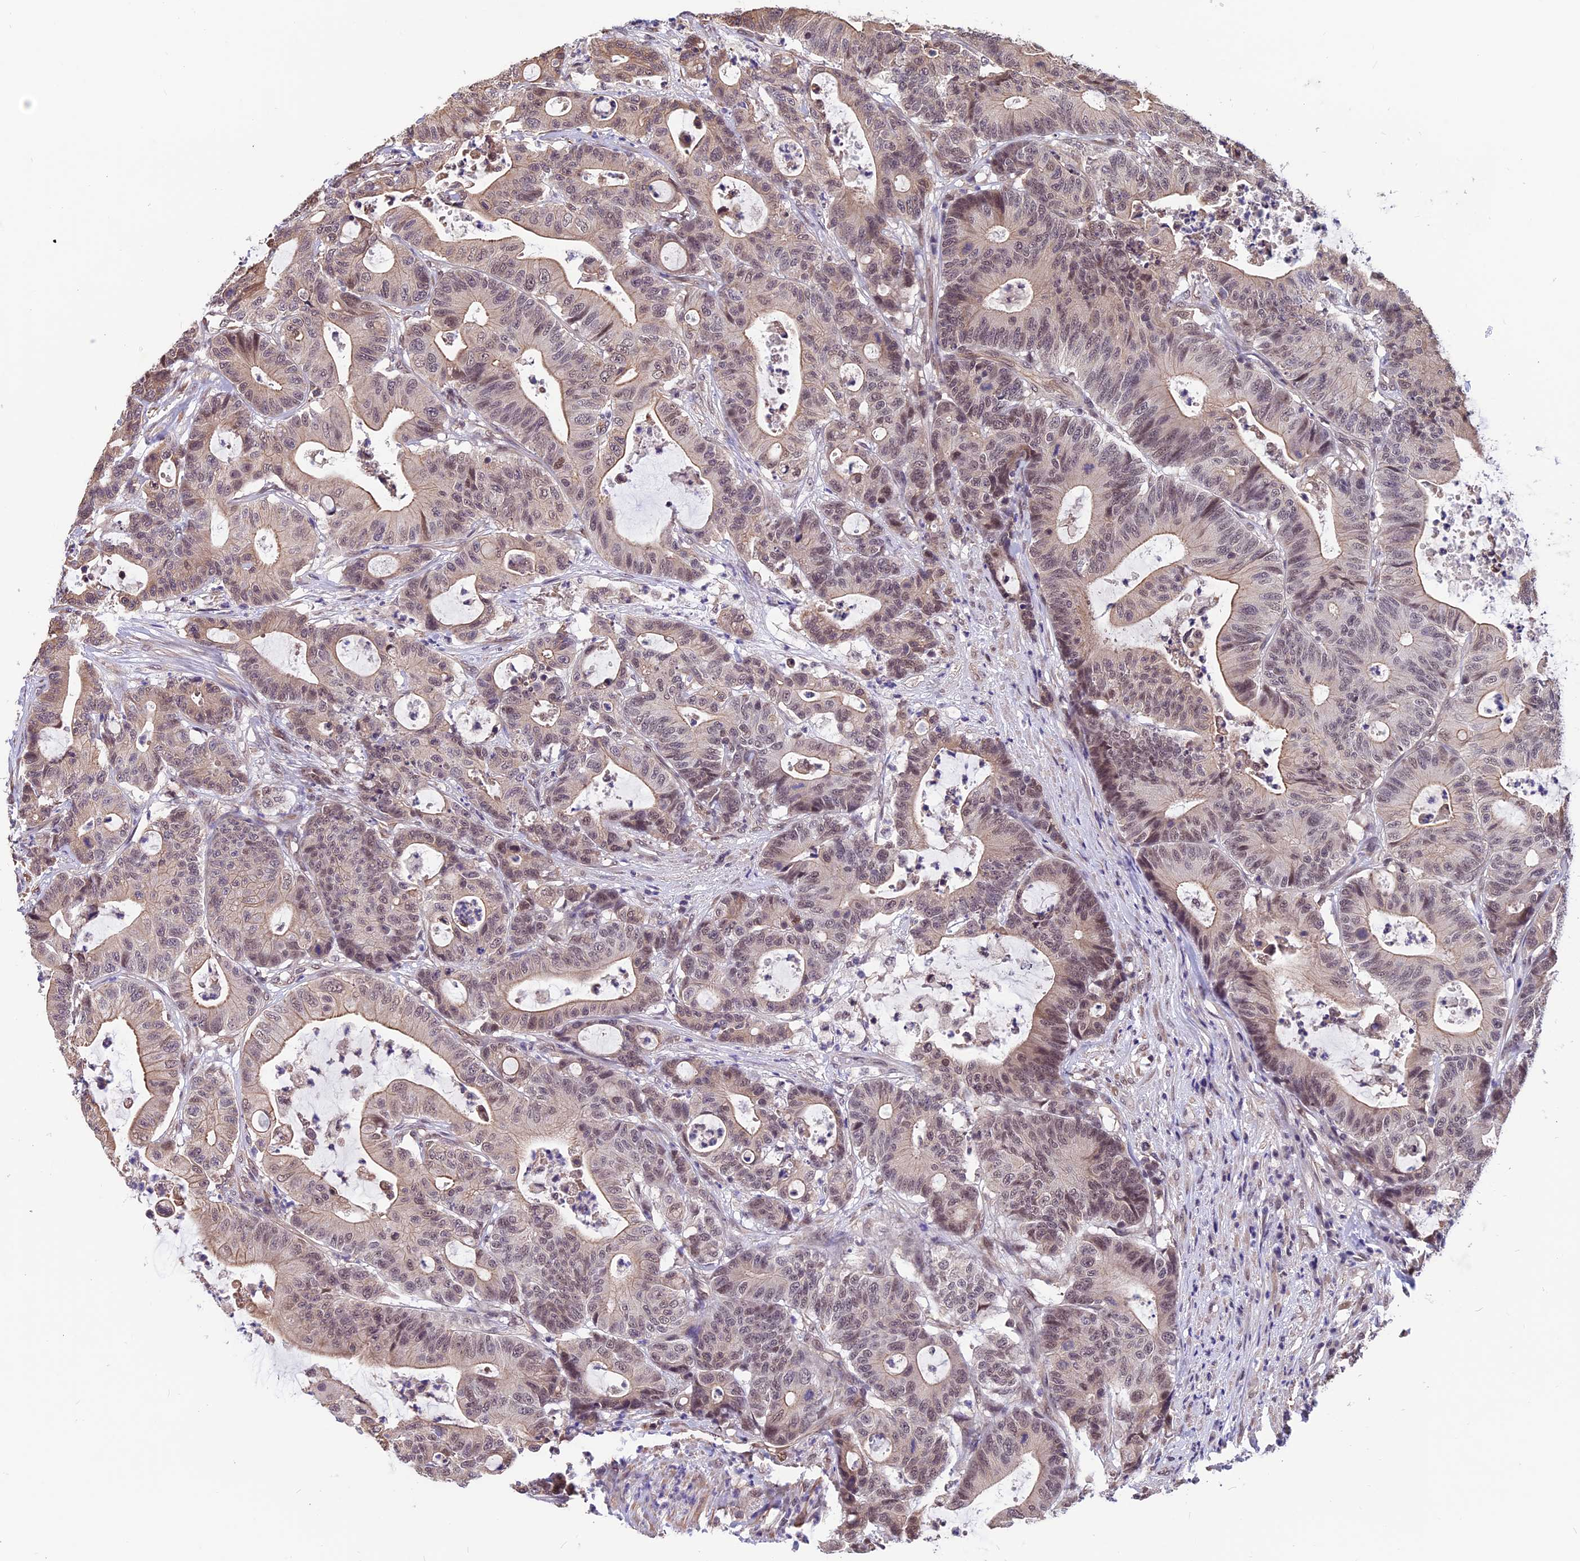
{"staining": {"intensity": "moderate", "quantity": "25%-75%", "location": "cytoplasmic/membranous,nuclear"}, "tissue": "colorectal cancer", "cell_type": "Tumor cells", "image_type": "cancer", "snomed": [{"axis": "morphology", "description": "Adenocarcinoma, NOS"}, {"axis": "topography", "description": "Colon"}], "caption": "Immunohistochemical staining of colorectal cancer shows moderate cytoplasmic/membranous and nuclear protein staining in about 25%-75% of tumor cells.", "gene": "ZC3H4", "patient": {"sex": "female", "age": 84}}